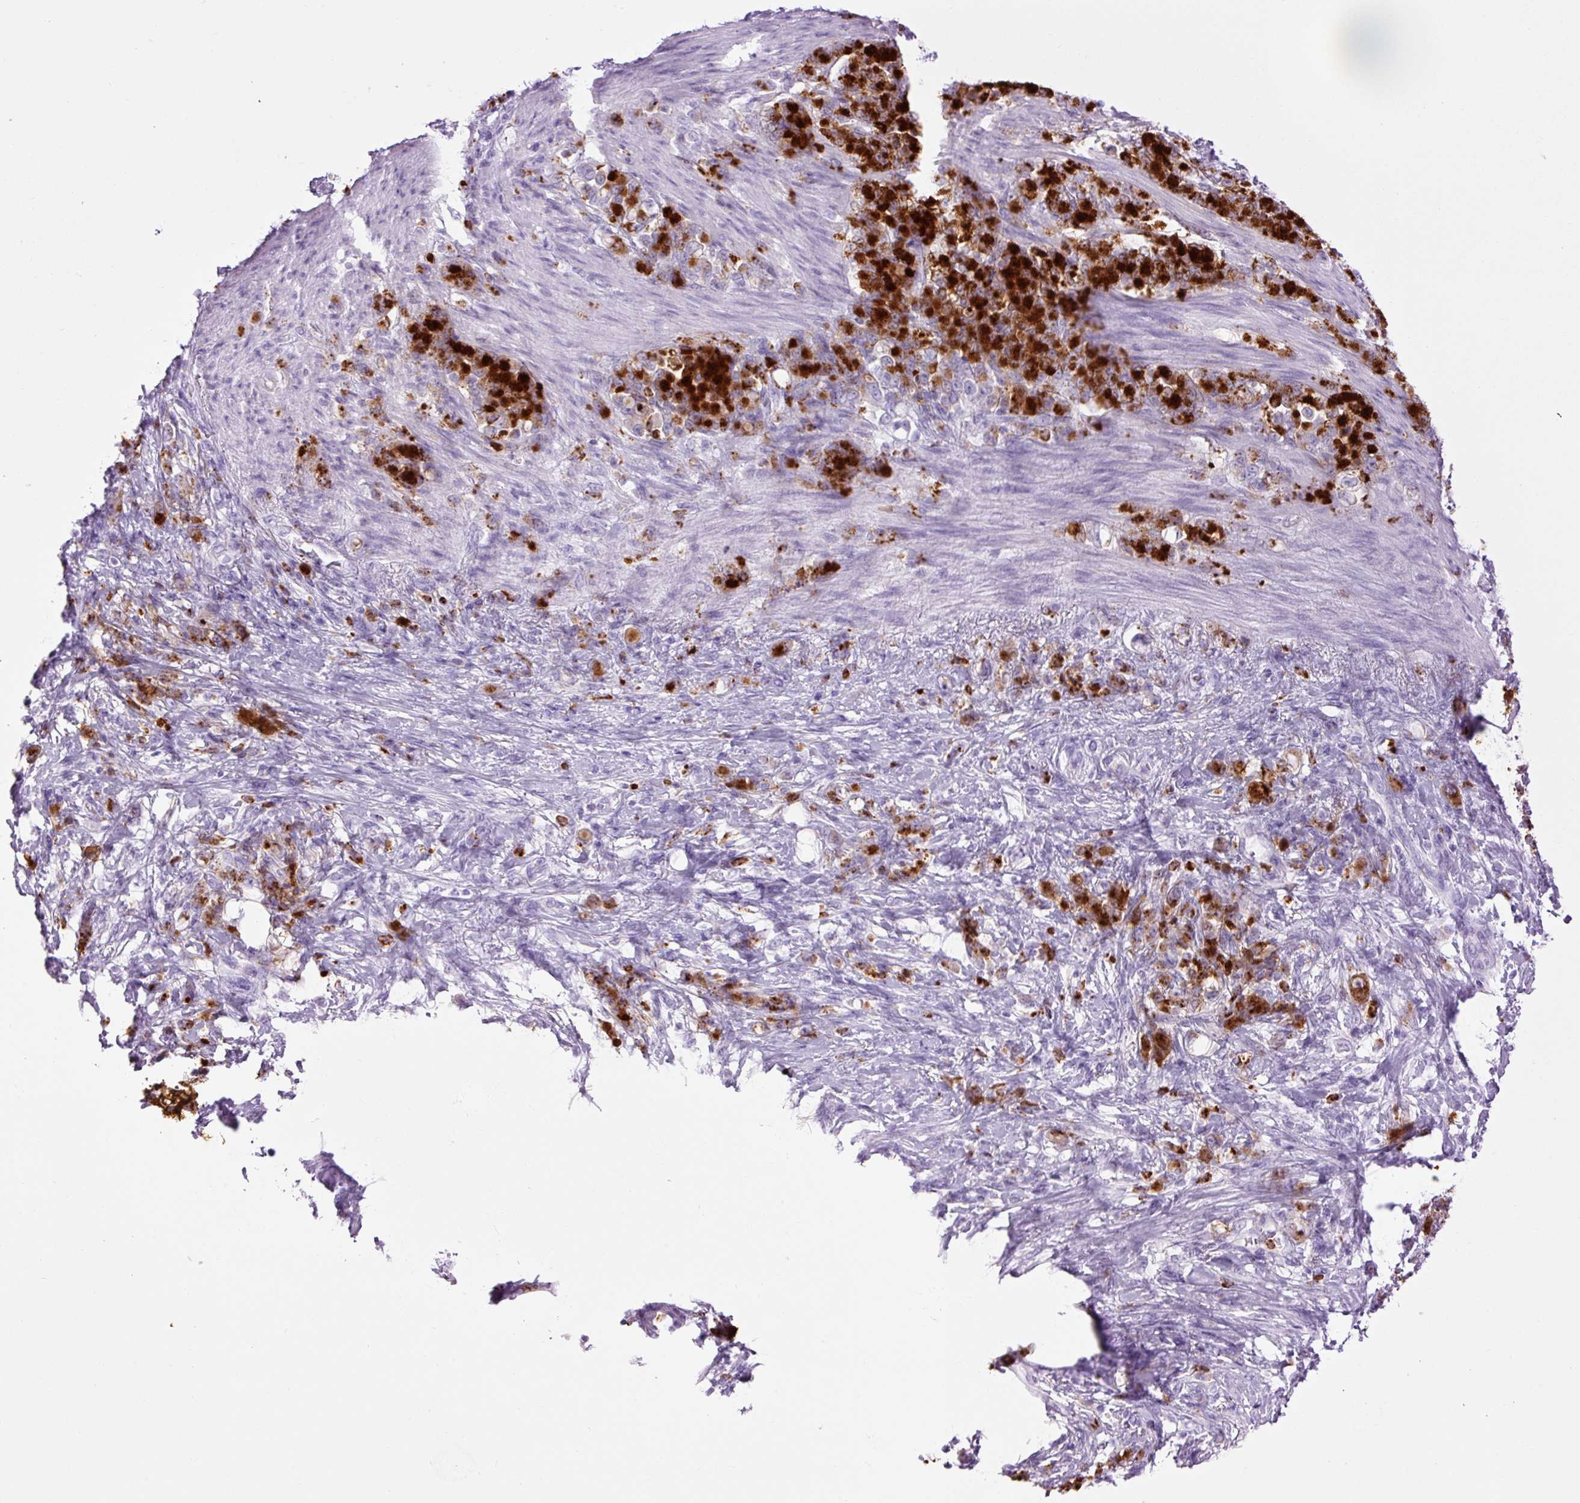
{"staining": {"intensity": "strong", "quantity": ">75%", "location": "cytoplasmic/membranous"}, "tissue": "stomach cancer", "cell_type": "Tumor cells", "image_type": "cancer", "snomed": [{"axis": "morphology", "description": "Adenocarcinoma, NOS"}, {"axis": "topography", "description": "Stomach"}], "caption": "DAB (3,3'-diaminobenzidine) immunohistochemical staining of adenocarcinoma (stomach) exhibits strong cytoplasmic/membranous protein staining in approximately >75% of tumor cells. (DAB IHC, brown staining for protein, blue staining for nuclei).", "gene": "LYZ", "patient": {"sex": "female", "age": 79}}